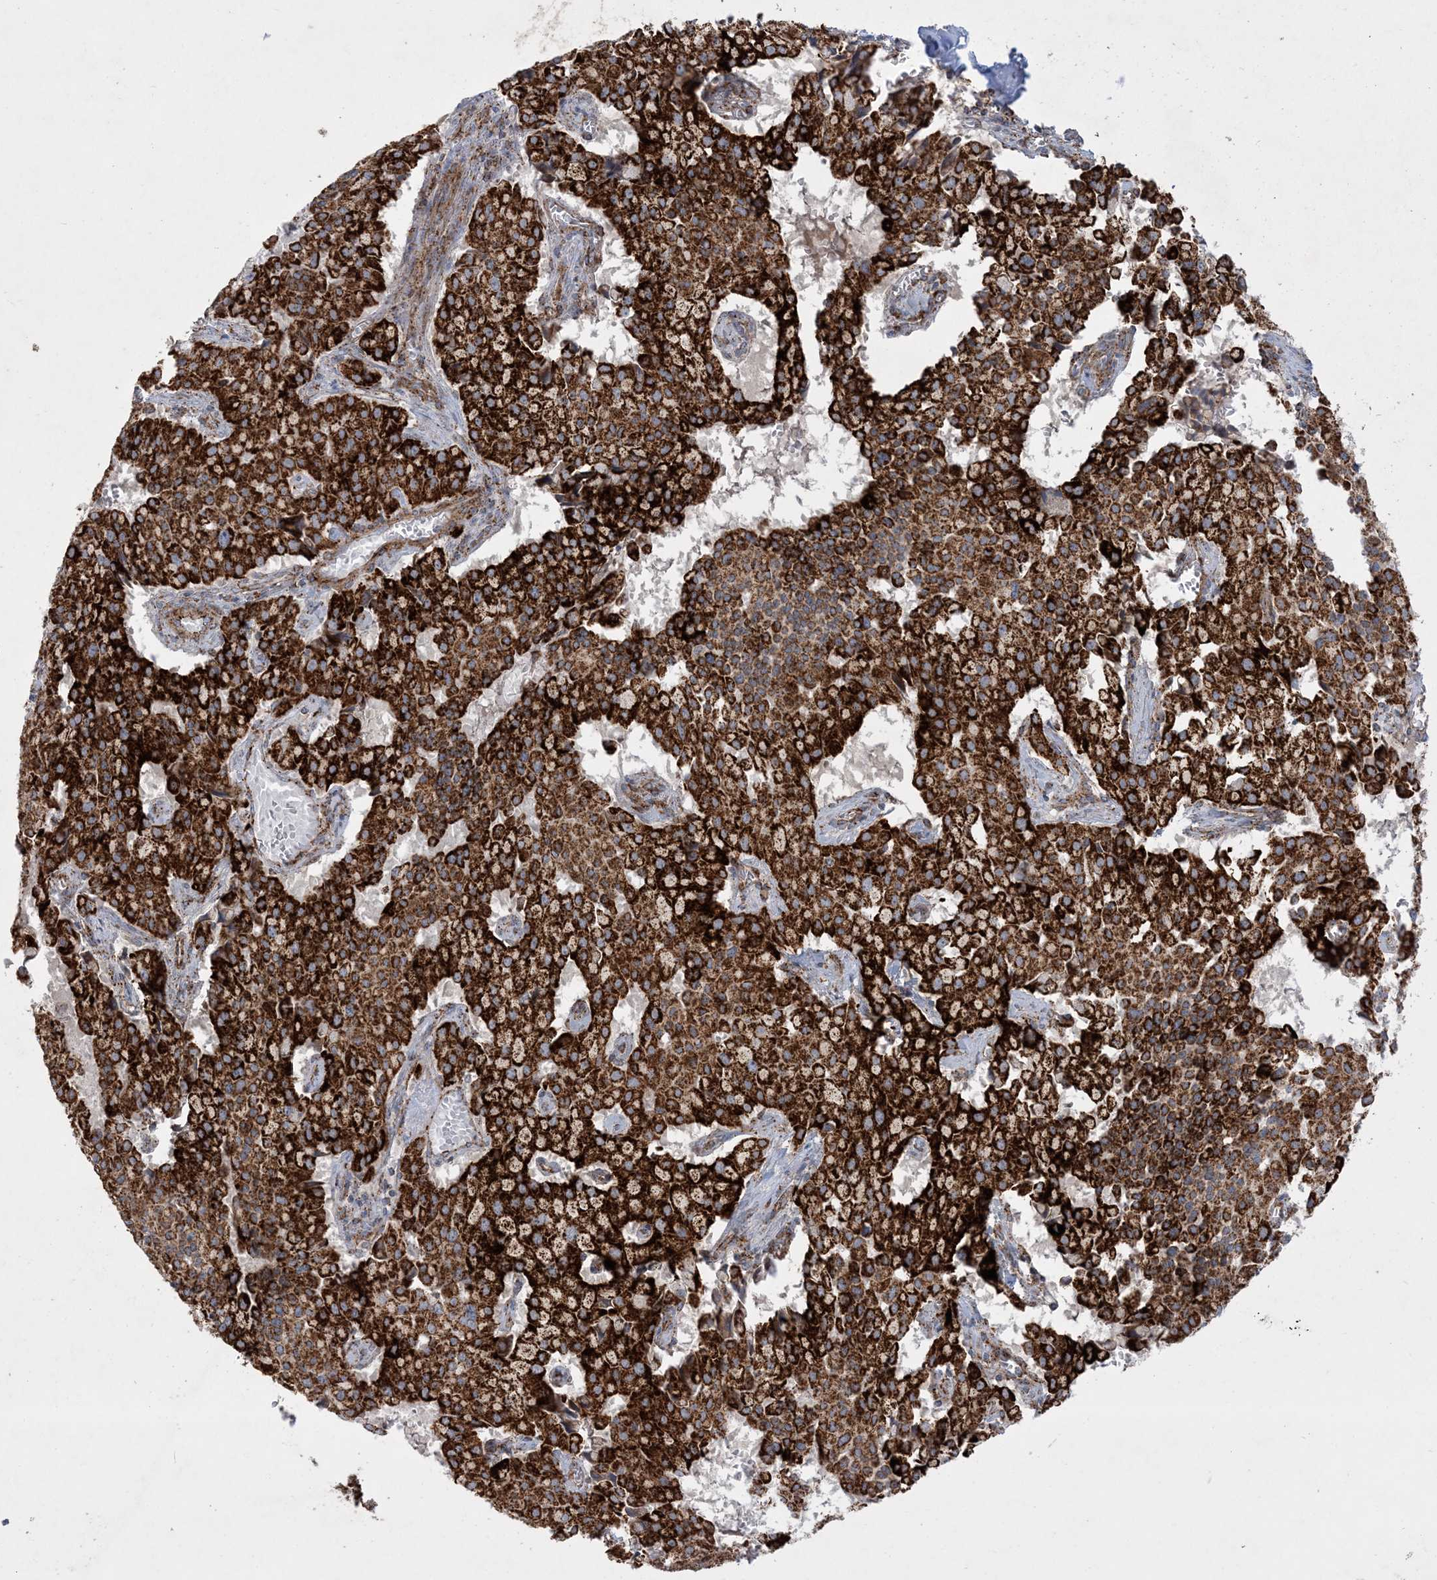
{"staining": {"intensity": "strong", "quantity": ">75%", "location": "cytoplasmic/membranous"}, "tissue": "pancreatic cancer", "cell_type": "Tumor cells", "image_type": "cancer", "snomed": [{"axis": "morphology", "description": "Adenocarcinoma, NOS"}, {"axis": "topography", "description": "Pancreas"}], "caption": "Immunohistochemical staining of pancreatic adenocarcinoma exhibits high levels of strong cytoplasmic/membranous positivity in about >75% of tumor cells.", "gene": "NDUFAF3", "patient": {"sex": "male", "age": 65}}